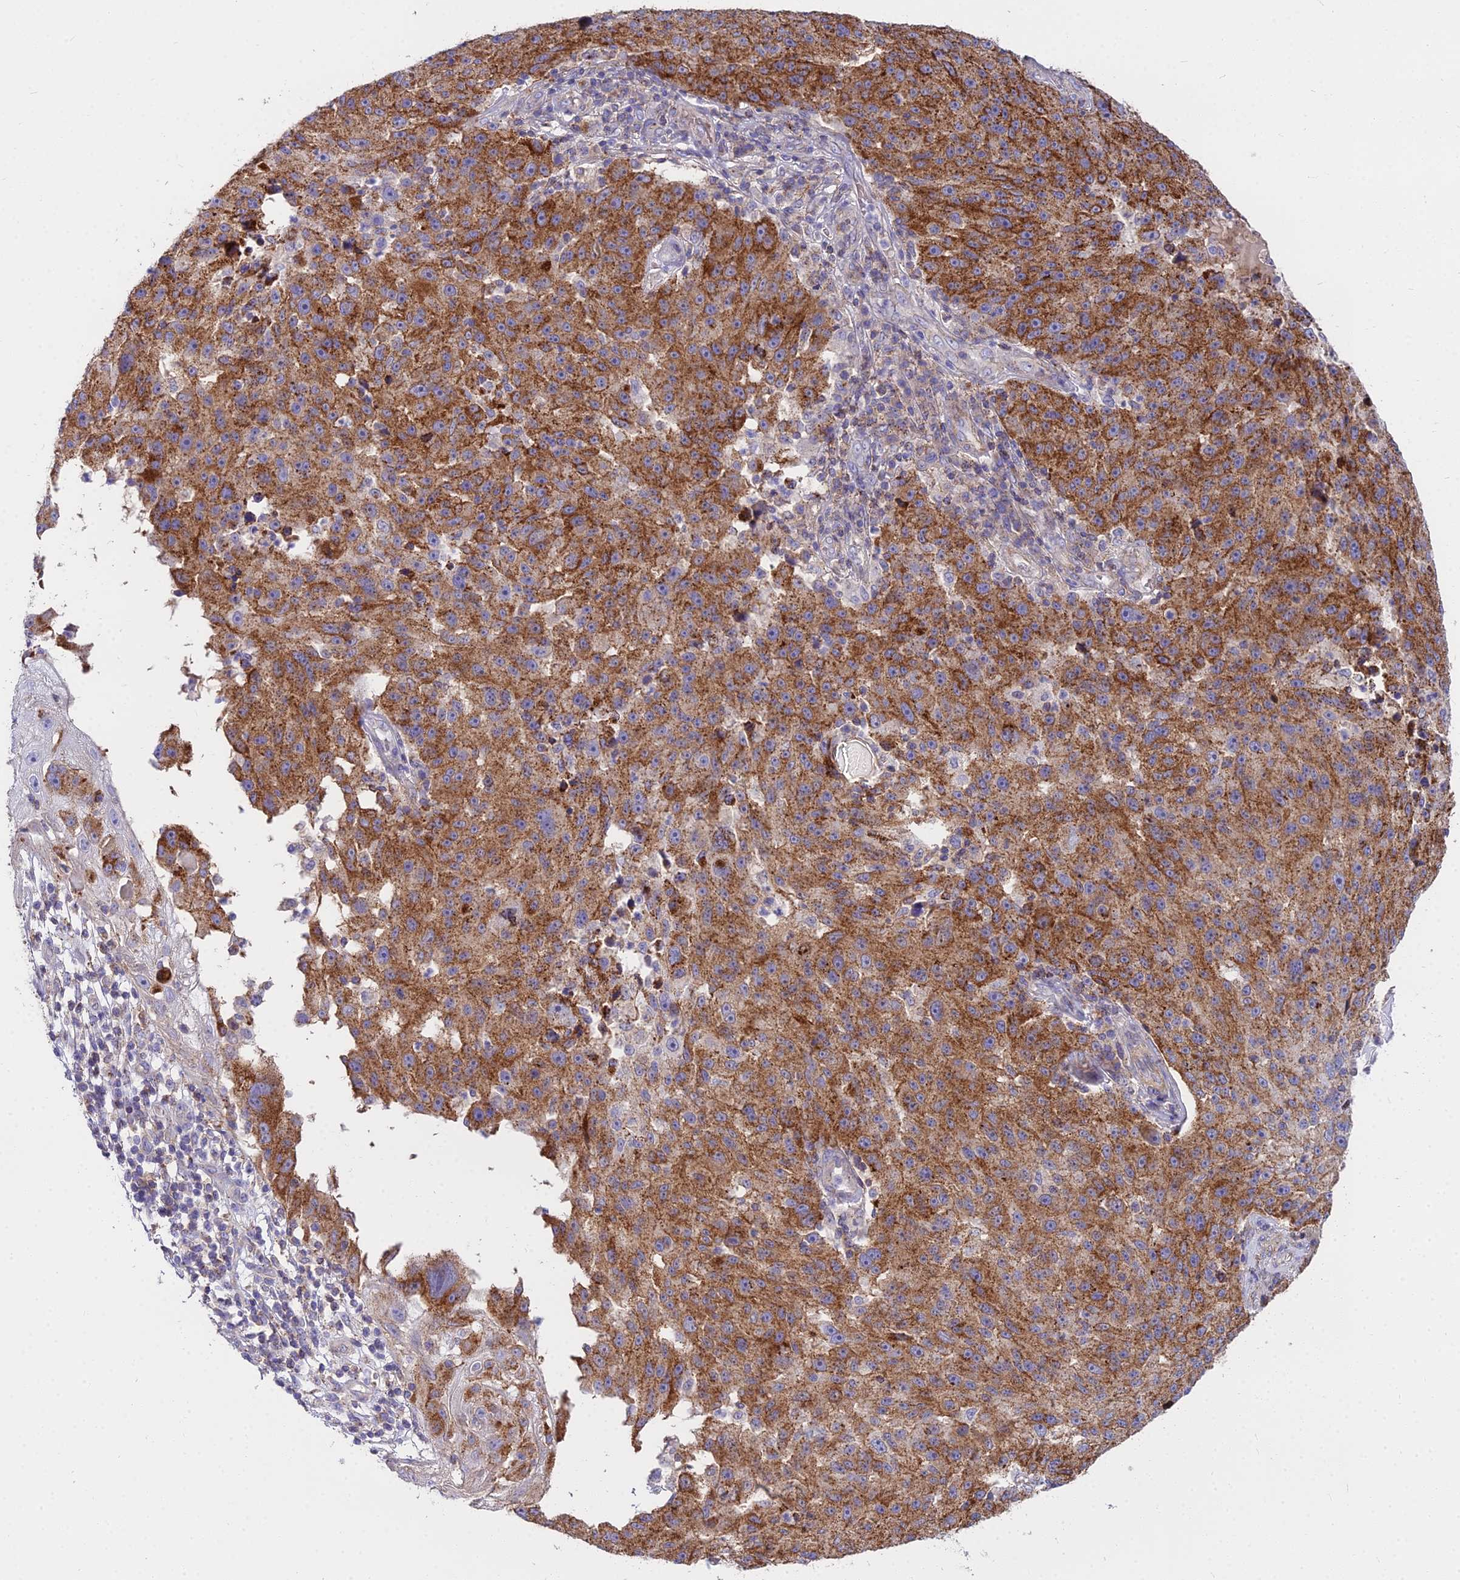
{"staining": {"intensity": "moderate", "quantity": ">75%", "location": "cytoplasmic/membranous"}, "tissue": "melanoma", "cell_type": "Tumor cells", "image_type": "cancer", "snomed": [{"axis": "morphology", "description": "Malignant melanoma, NOS"}, {"axis": "topography", "description": "Skin"}], "caption": "Protein staining by immunohistochemistry reveals moderate cytoplasmic/membranous staining in approximately >75% of tumor cells in melanoma. The staining is performed using DAB (3,3'-diaminobenzidine) brown chromogen to label protein expression. The nuclei are counter-stained blue using hematoxylin.", "gene": "FRMPD1", "patient": {"sex": "male", "age": 53}}